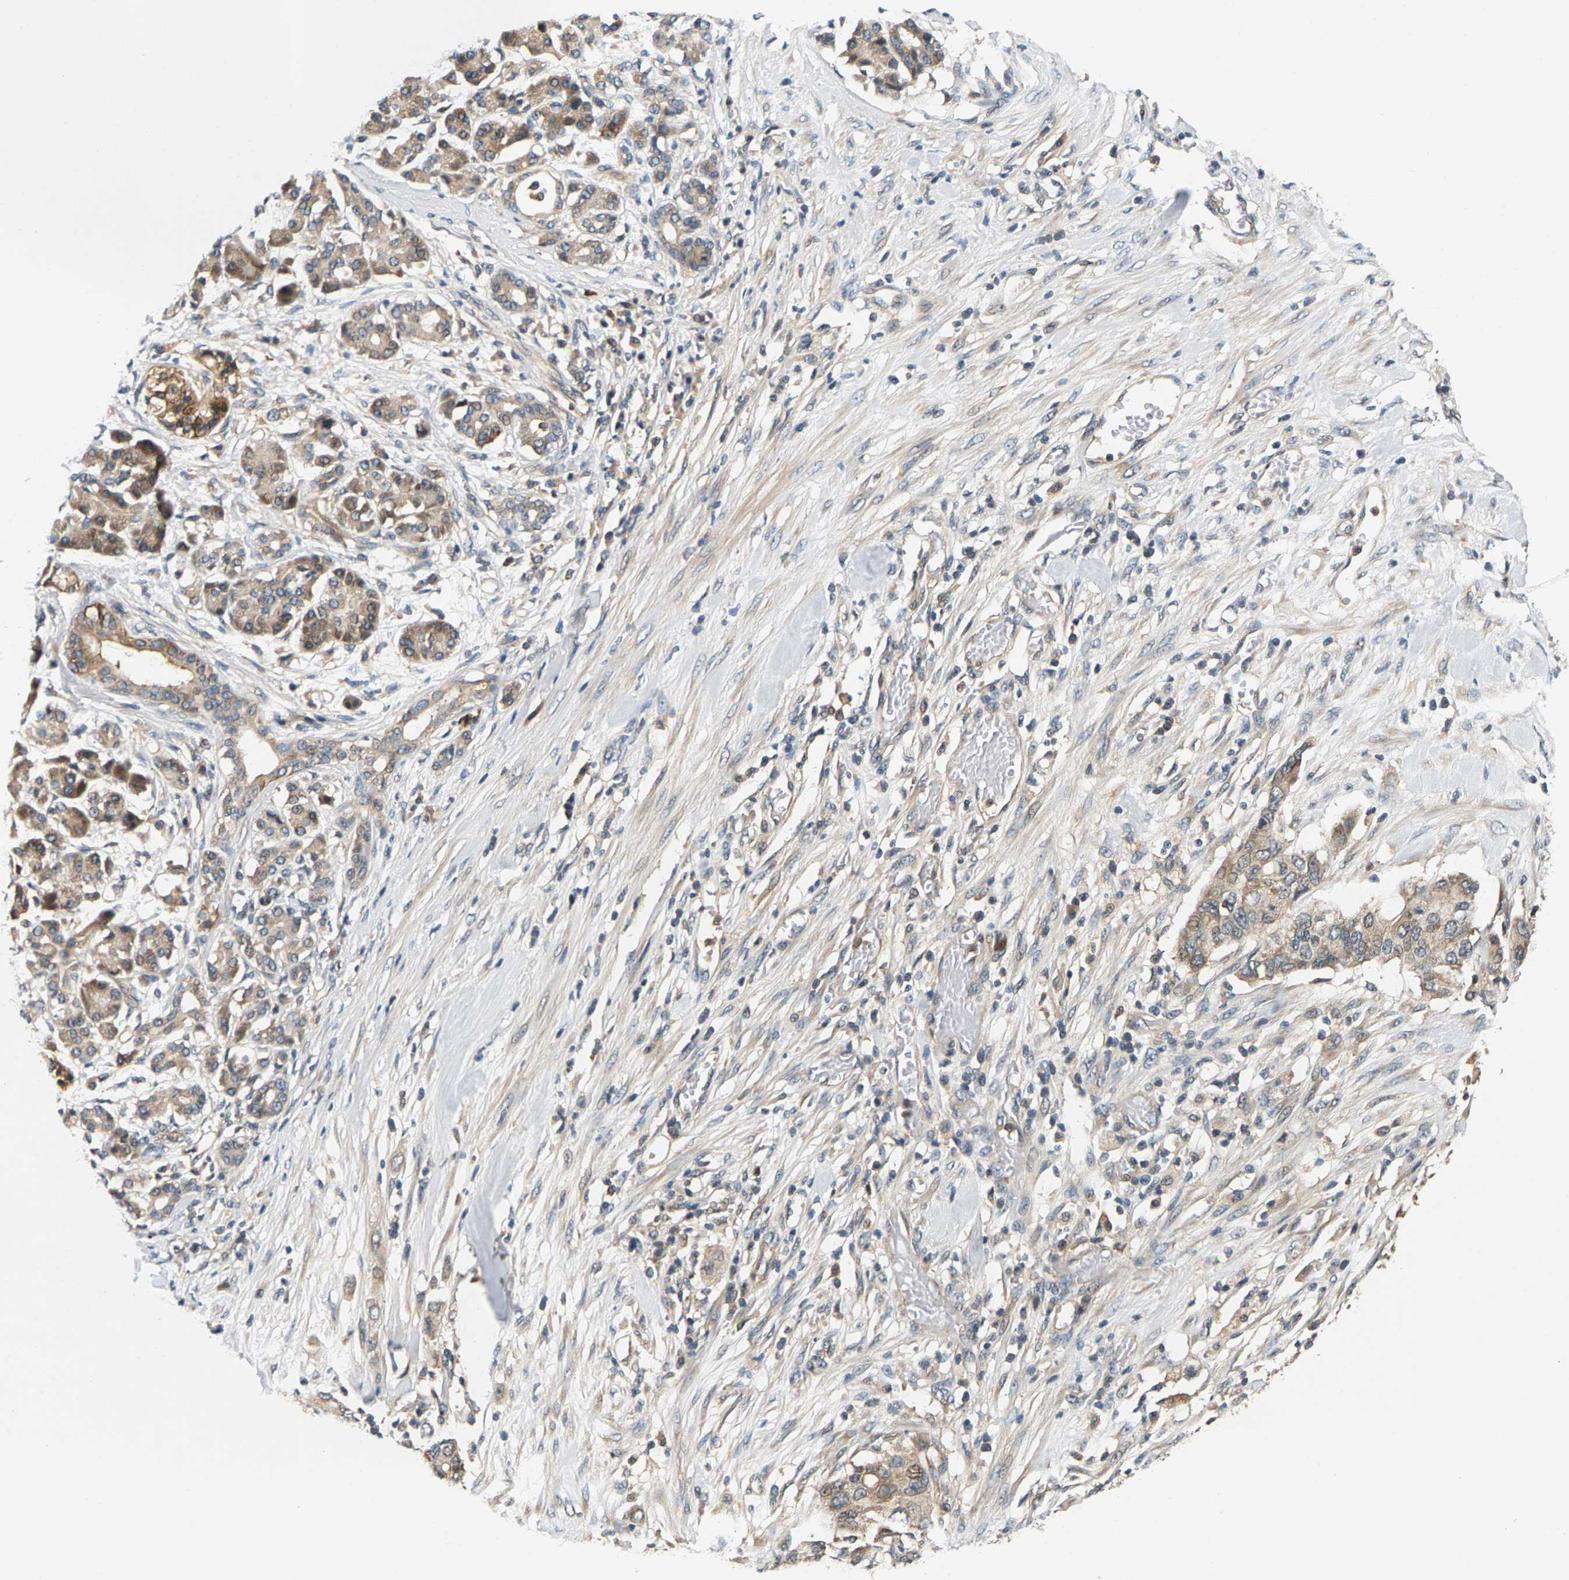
{"staining": {"intensity": "weak", "quantity": ">75%", "location": "cytoplasmic/membranous"}, "tissue": "pancreatic cancer", "cell_type": "Tumor cells", "image_type": "cancer", "snomed": [{"axis": "morphology", "description": "Adenocarcinoma, NOS"}, {"axis": "topography", "description": "Pancreas"}], "caption": "The micrograph reveals a brown stain indicating the presence of a protein in the cytoplasmic/membranous of tumor cells in pancreatic cancer (adenocarcinoma). (Brightfield microscopy of DAB IHC at high magnification).", "gene": "FAM78A", "patient": {"sex": "female", "age": 56}}